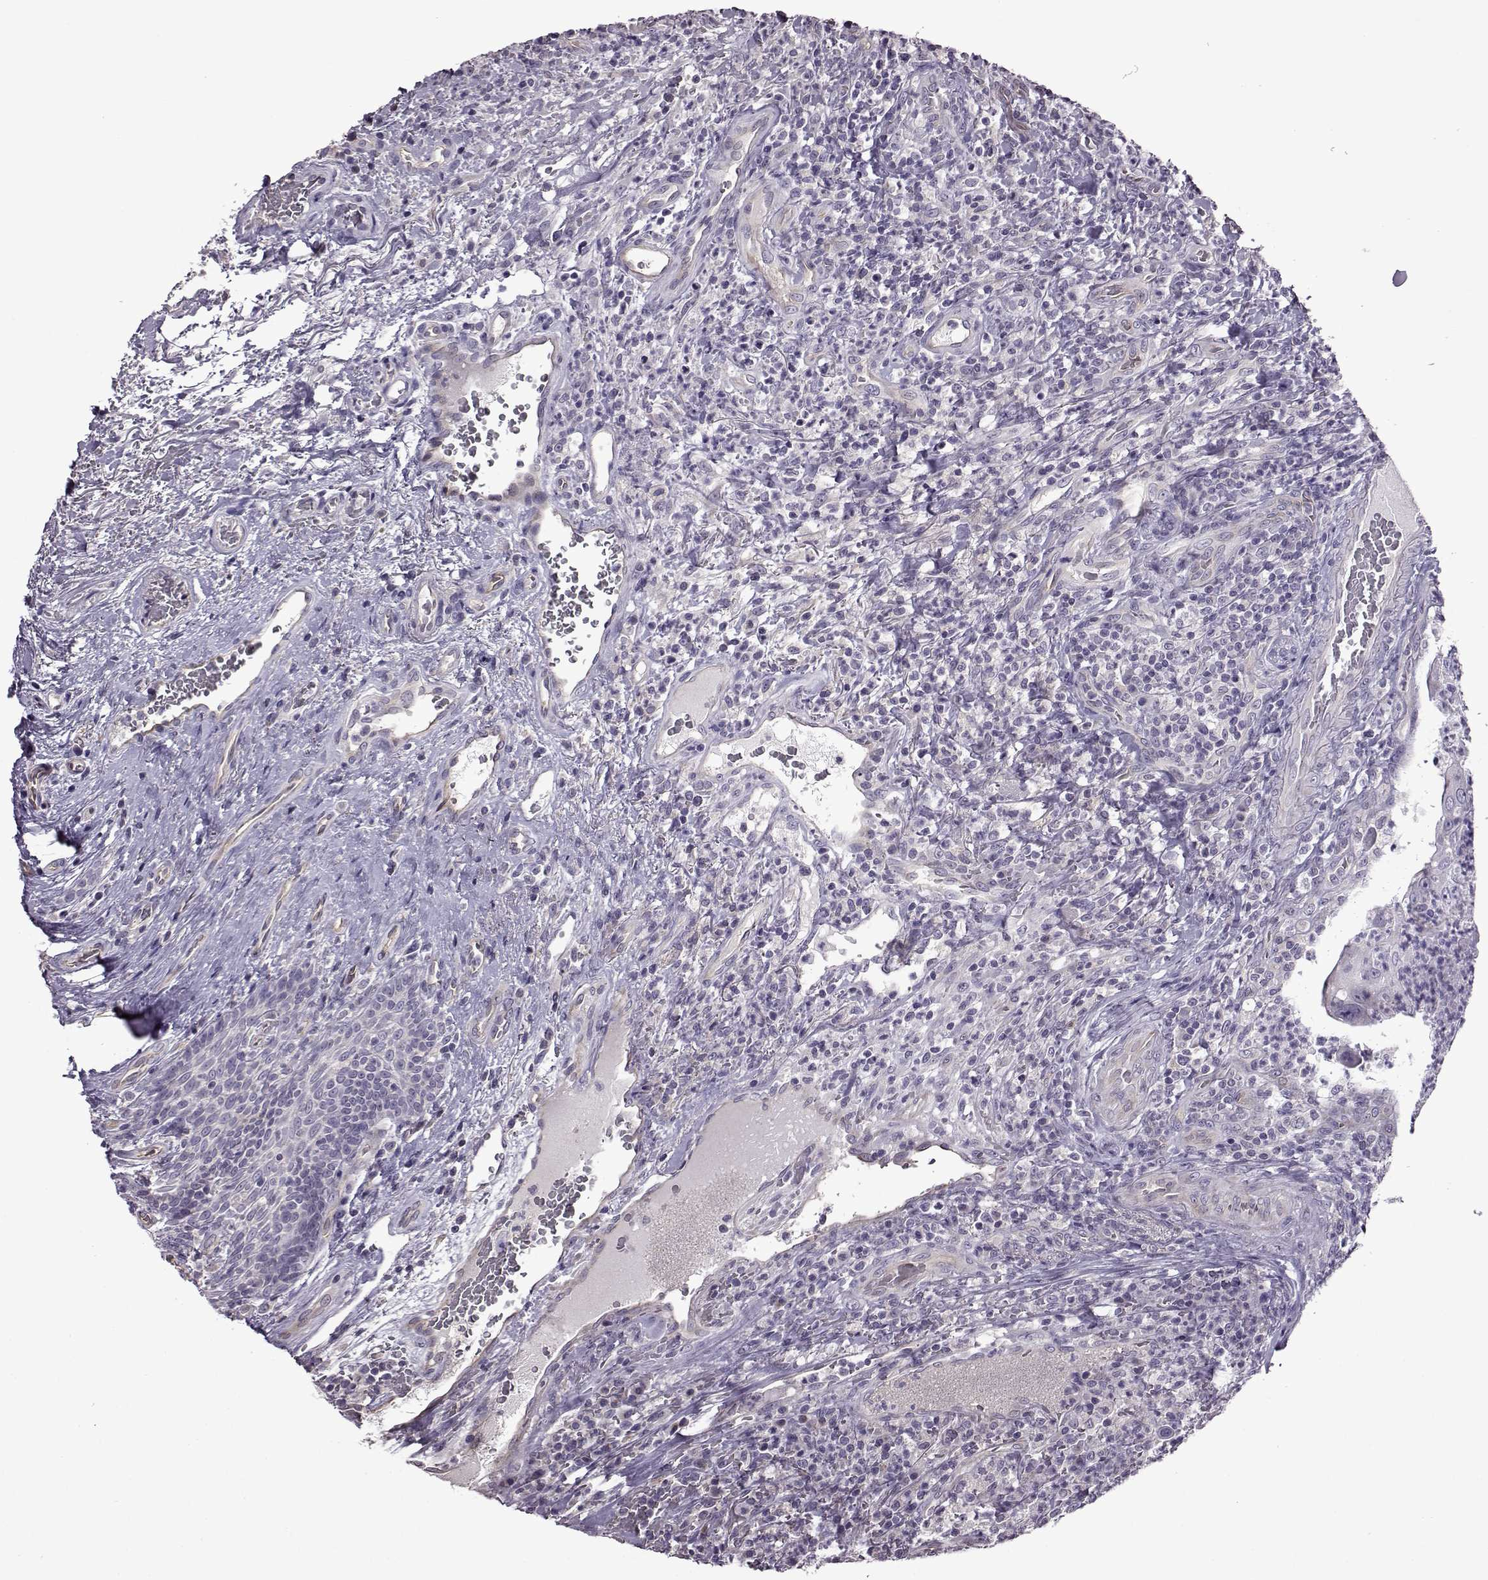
{"staining": {"intensity": "negative", "quantity": "none", "location": "none"}, "tissue": "head and neck cancer", "cell_type": "Tumor cells", "image_type": "cancer", "snomed": [{"axis": "morphology", "description": "Squamous cell carcinoma, NOS"}, {"axis": "topography", "description": "Head-Neck"}], "caption": "Immunohistochemical staining of human squamous cell carcinoma (head and neck) reveals no significant expression in tumor cells.", "gene": "EDDM3B", "patient": {"sex": "male", "age": 69}}